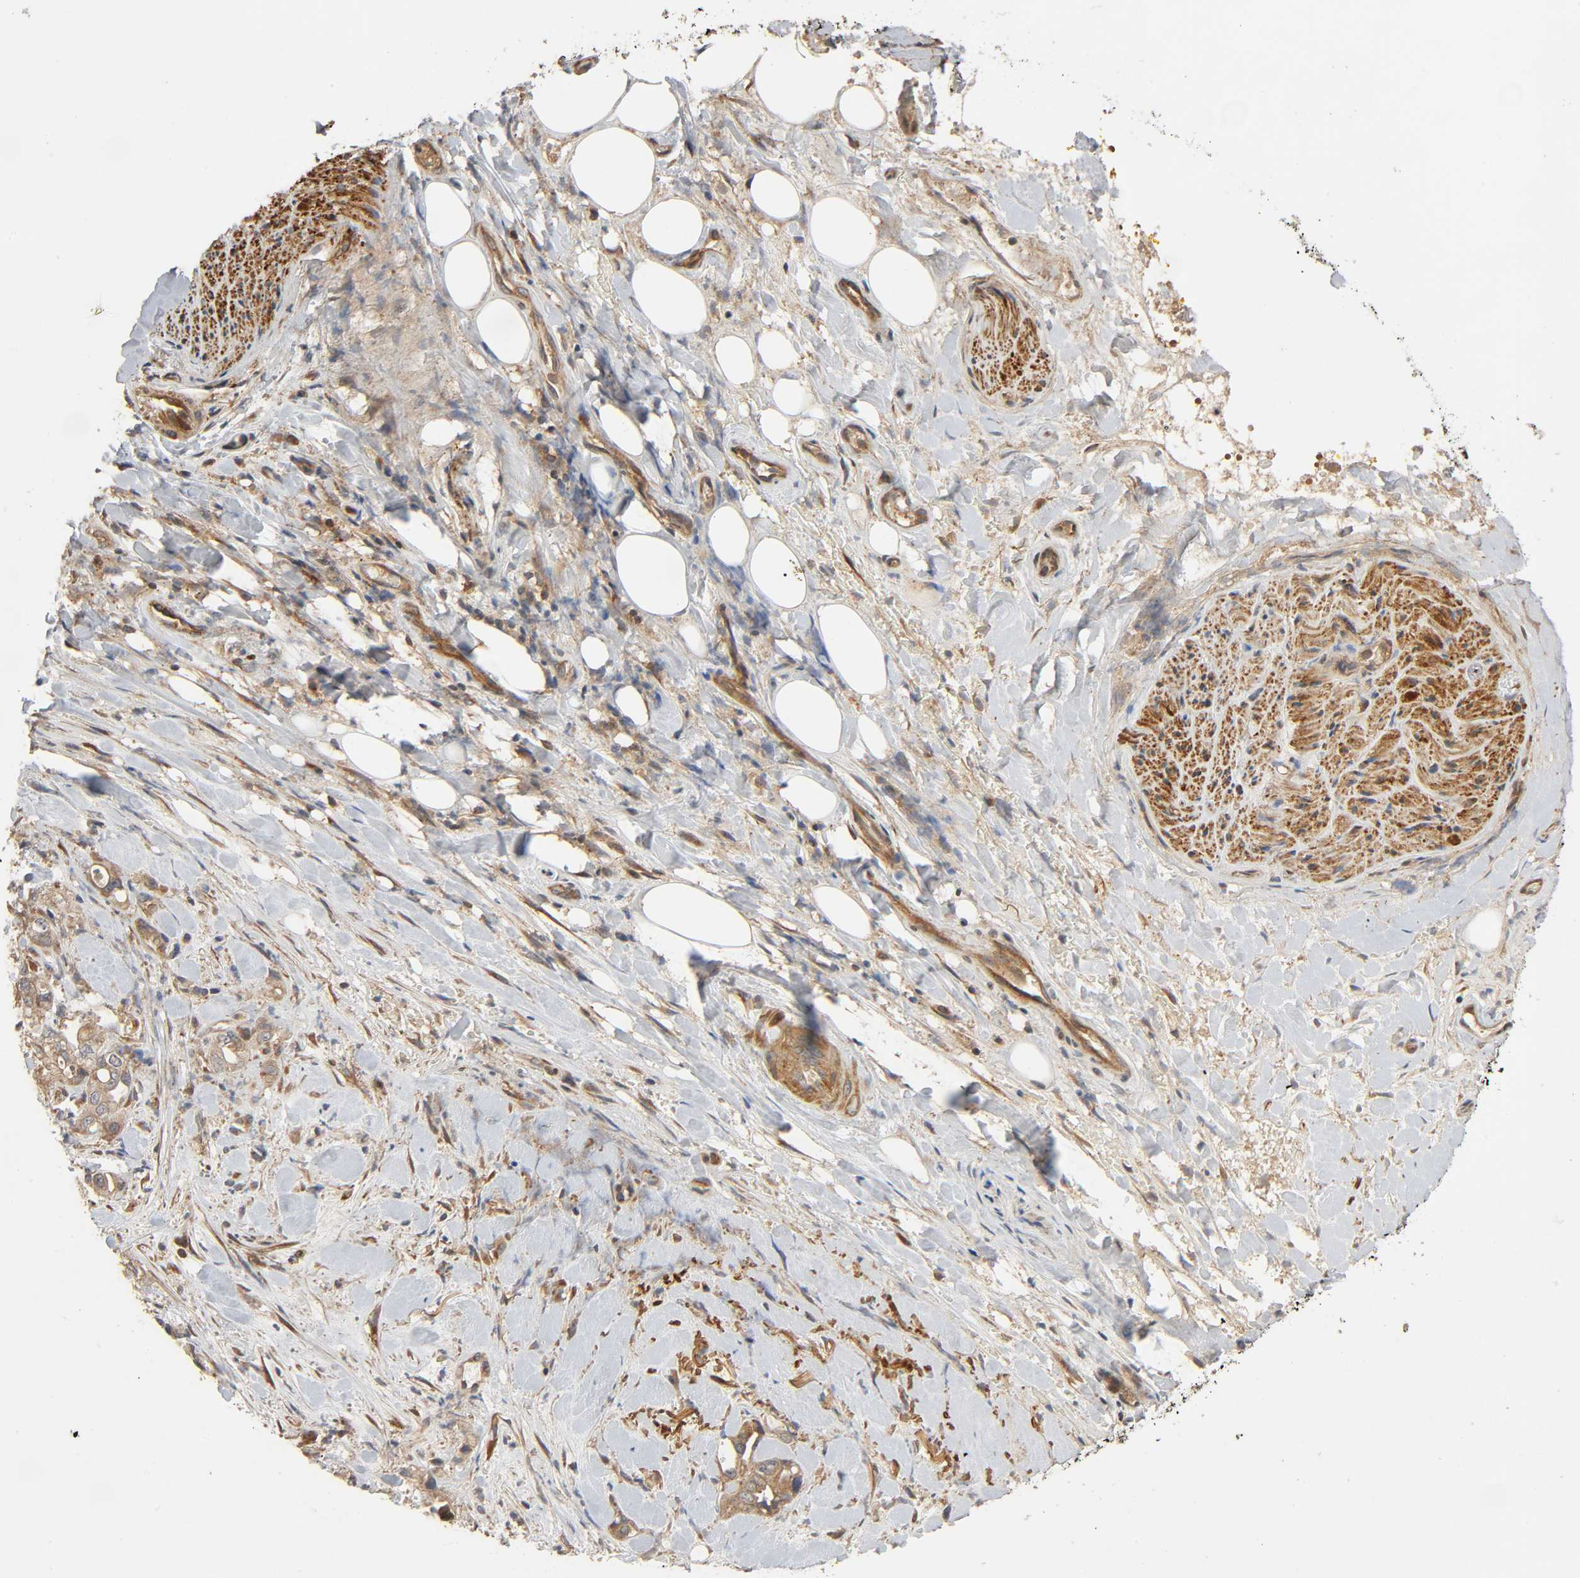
{"staining": {"intensity": "weak", "quantity": ">75%", "location": "cytoplasmic/membranous"}, "tissue": "pancreatic cancer", "cell_type": "Tumor cells", "image_type": "cancer", "snomed": [{"axis": "morphology", "description": "Adenocarcinoma, NOS"}, {"axis": "topography", "description": "Pancreas"}], "caption": "The immunohistochemical stain highlights weak cytoplasmic/membranous staining in tumor cells of pancreatic adenocarcinoma tissue.", "gene": "SGSM1", "patient": {"sex": "male", "age": 70}}